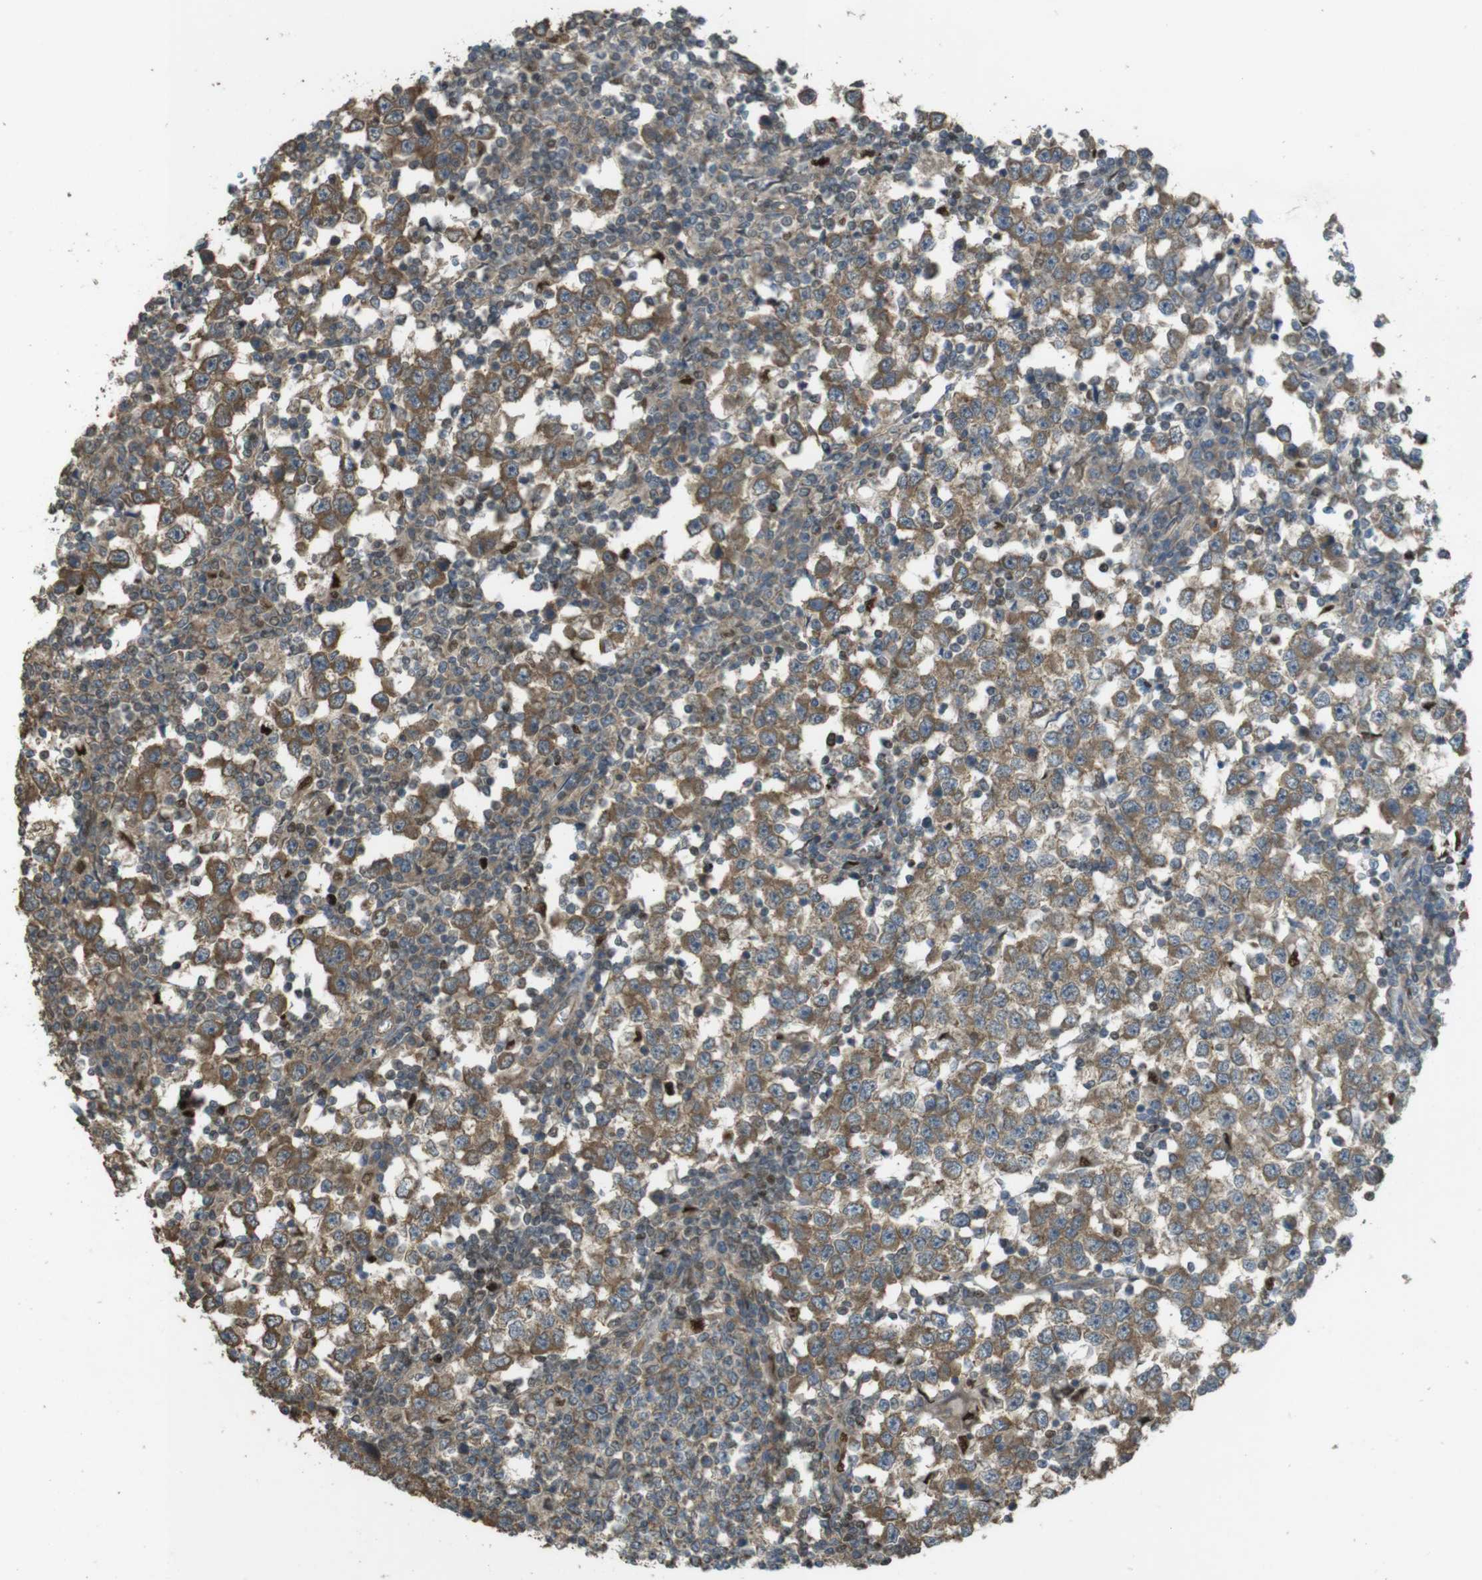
{"staining": {"intensity": "moderate", "quantity": ">75%", "location": "cytoplasmic/membranous"}, "tissue": "testis cancer", "cell_type": "Tumor cells", "image_type": "cancer", "snomed": [{"axis": "morphology", "description": "Seminoma, NOS"}, {"axis": "topography", "description": "Testis"}], "caption": "A high-resolution image shows immunohistochemistry (IHC) staining of seminoma (testis), which reveals moderate cytoplasmic/membranous staining in approximately >75% of tumor cells.", "gene": "ZDHHC20", "patient": {"sex": "male", "age": 65}}